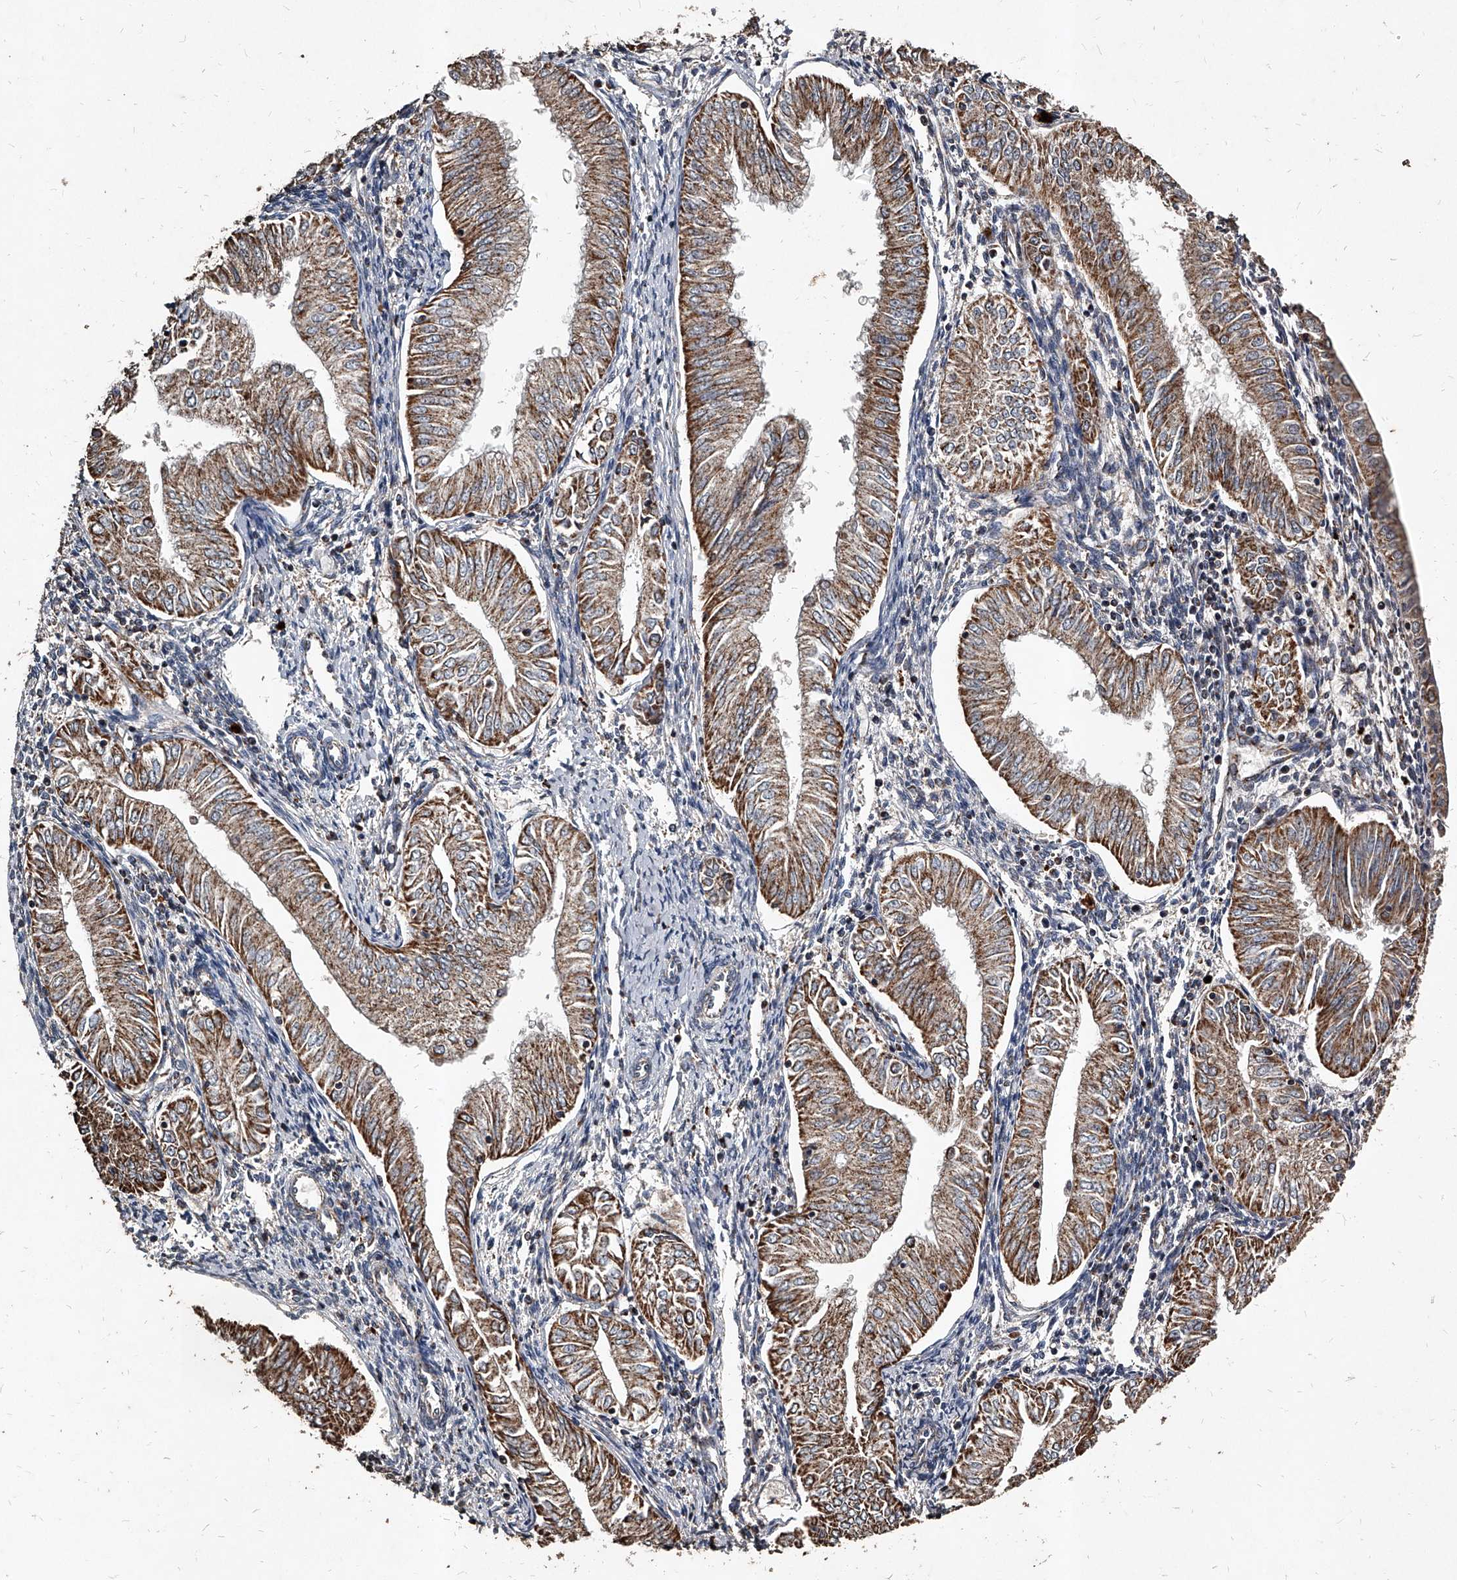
{"staining": {"intensity": "moderate", "quantity": ">75%", "location": "cytoplasmic/membranous"}, "tissue": "endometrial cancer", "cell_type": "Tumor cells", "image_type": "cancer", "snomed": [{"axis": "morphology", "description": "Adenocarcinoma, NOS"}, {"axis": "topography", "description": "Endometrium"}], "caption": "The image reveals a brown stain indicating the presence of a protein in the cytoplasmic/membranous of tumor cells in endometrial cancer (adenocarcinoma).", "gene": "GPR183", "patient": {"sex": "female", "age": 53}}